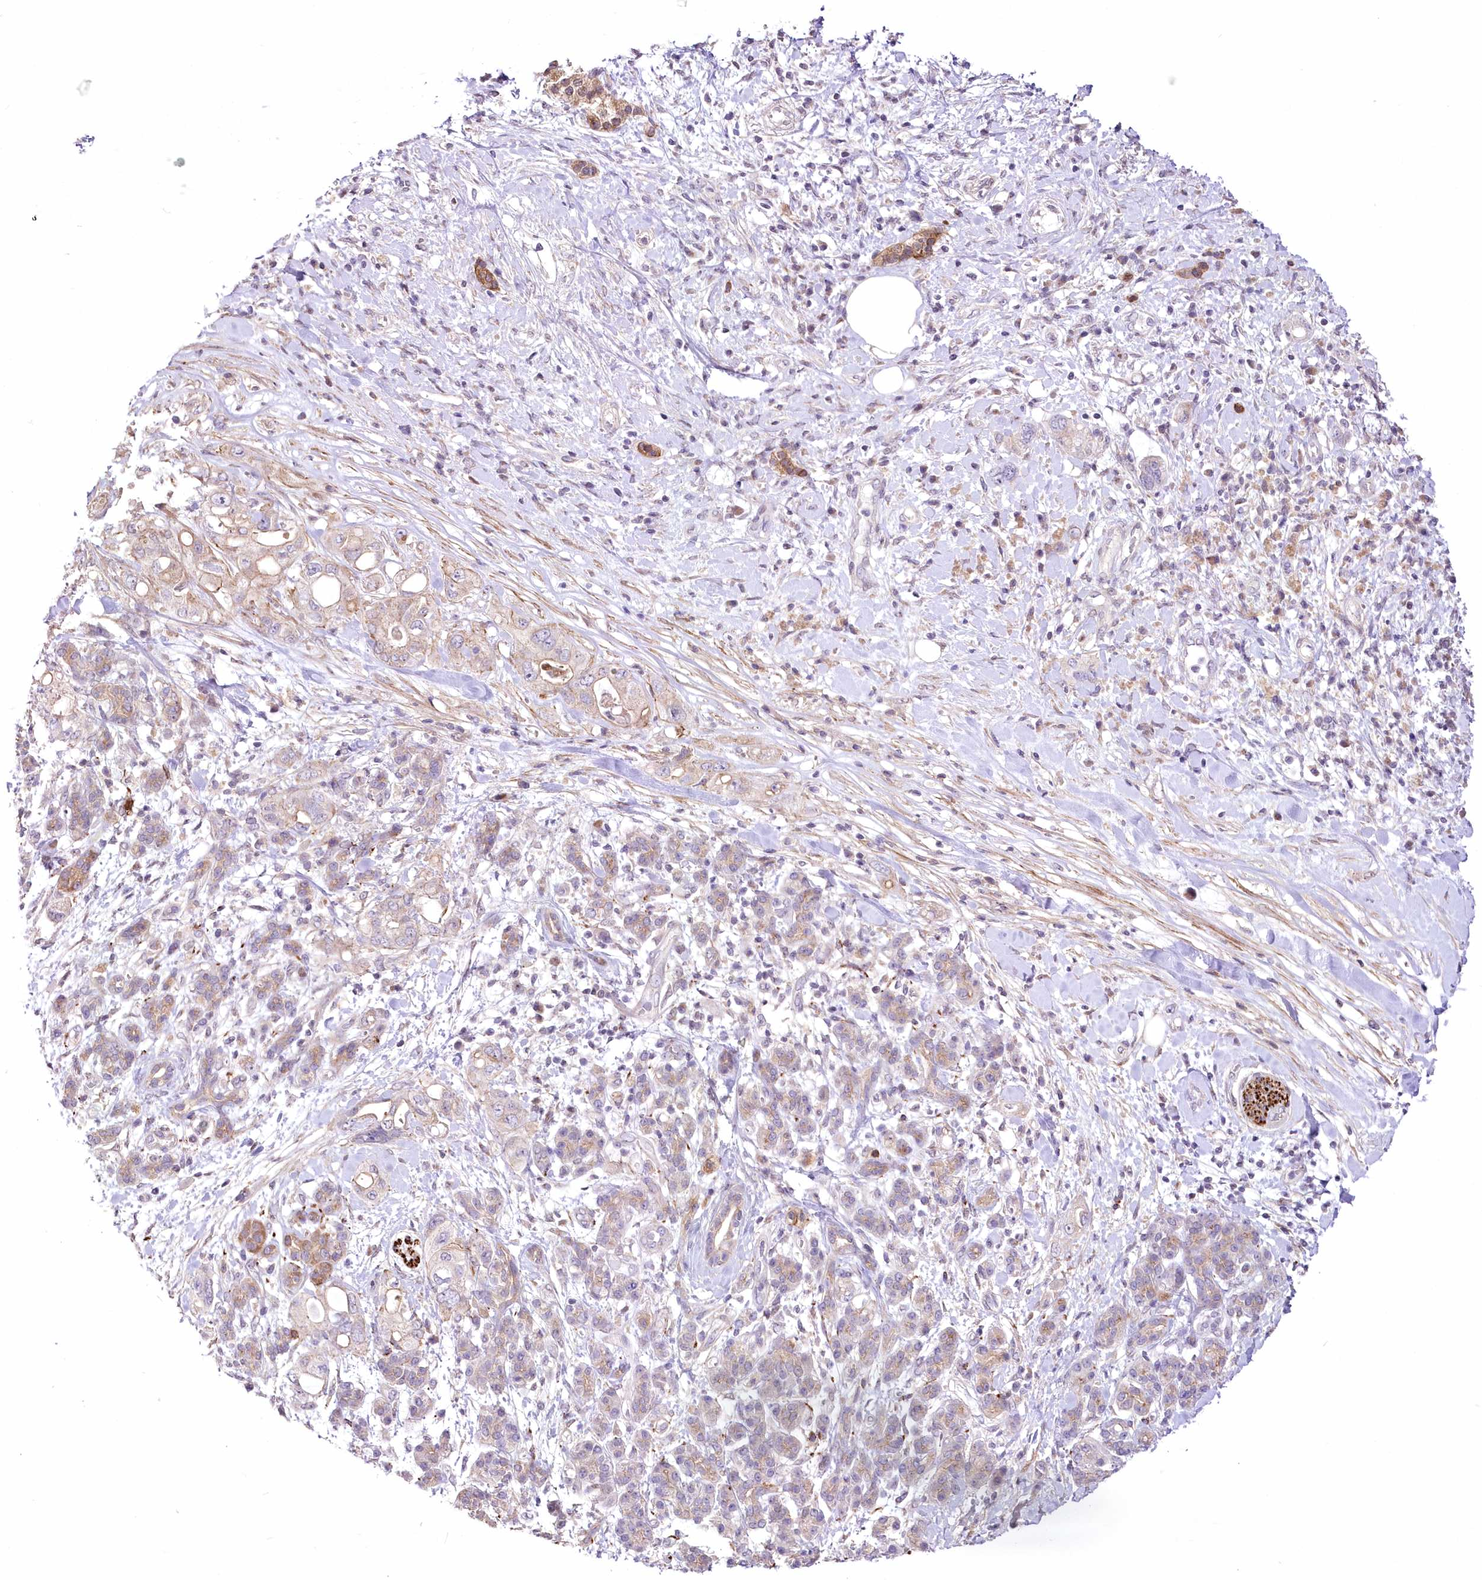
{"staining": {"intensity": "weak", "quantity": "<25%", "location": "cytoplasmic/membranous"}, "tissue": "pancreatic cancer", "cell_type": "Tumor cells", "image_type": "cancer", "snomed": [{"axis": "morphology", "description": "Adenocarcinoma, NOS"}, {"axis": "topography", "description": "Pancreas"}], "caption": "The histopathology image demonstrates no staining of tumor cells in pancreatic cancer.", "gene": "FAM241B", "patient": {"sex": "female", "age": 56}}